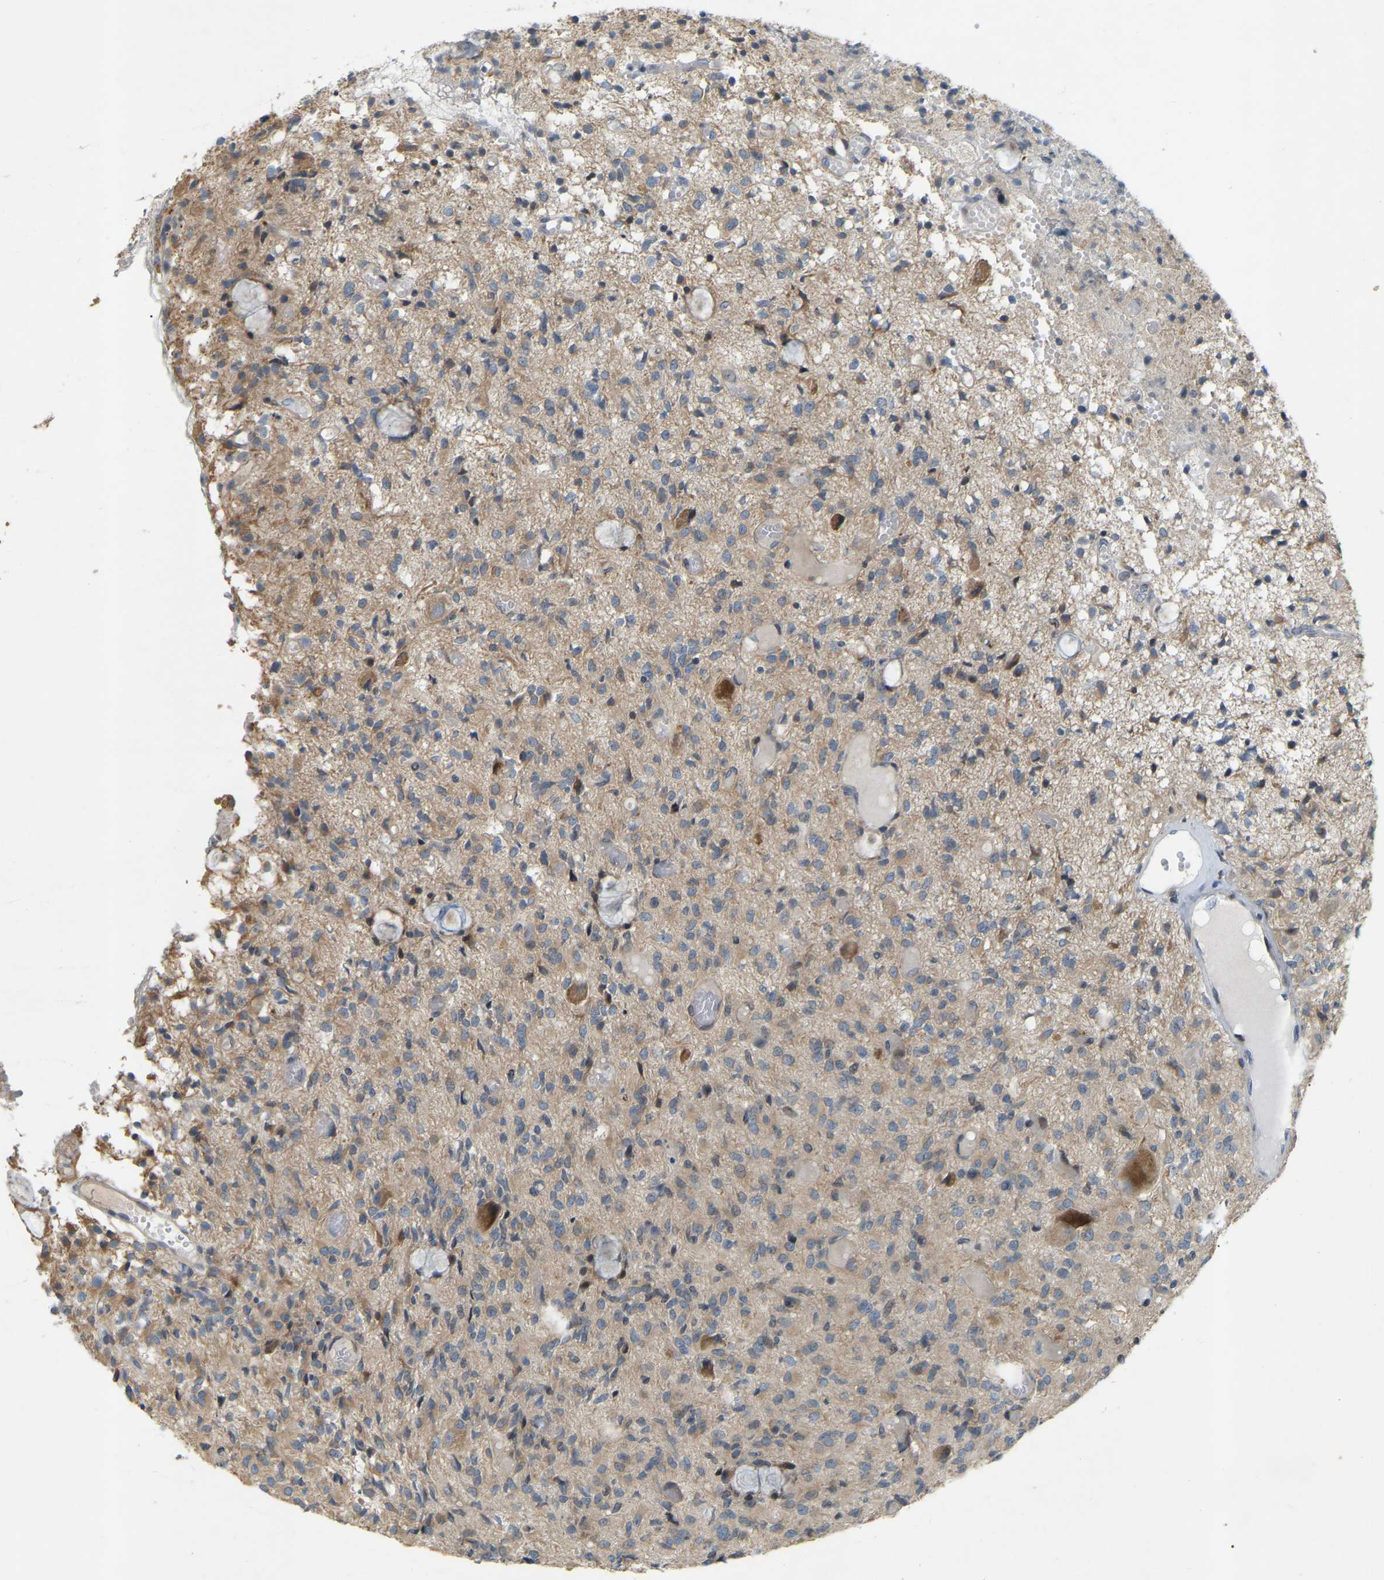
{"staining": {"intensity": "weak", "quantity": ">75%", "location": "cytoplasmic/membranous"}, "tissue": "glioma", "cell_type": "Tumor cells", "image_type": "cancer", "snomed": [{"axis": "morphology", "description": "Glioma, malignant, High grade"}, {"axis": "topography", "description": "Brain"}], "caption": "Protein expression analysis of glioma displays weak cytoplasmic/membranous positivity in approximately >75% of tumor cells. The staining was performed using DAB to visualize the protein expression in brown, while the nuclei were stained in blue with hematoxylin (Magnification: 20x).", "gene": "PARL", "patient": {"sex": "female", "age": 59}}